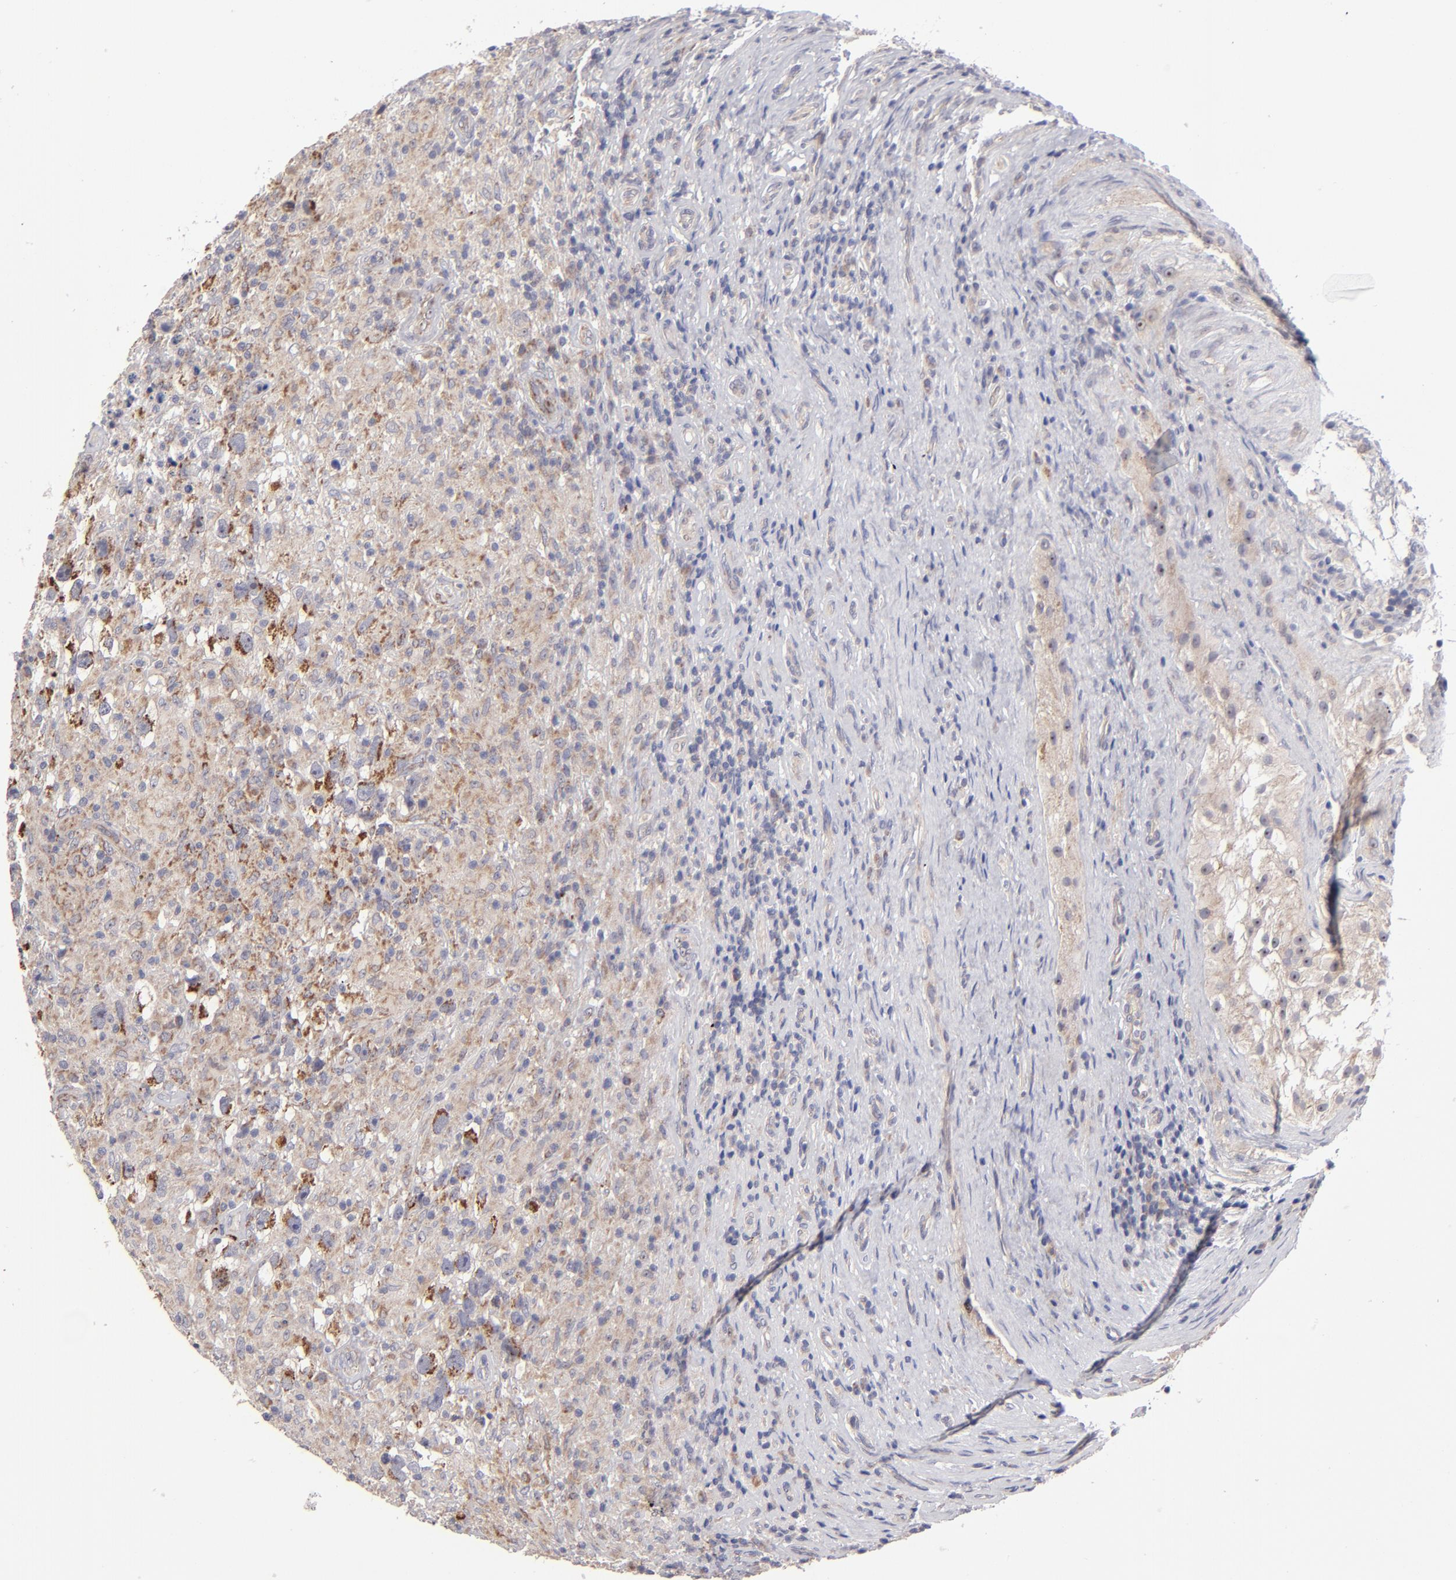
{"staining": {"intensity": "moderate", "quantity": ">75%", "location": "cytoplasmic/membranous"}, "tissue": "testis cancer", "cell_type": "Tumor cells", "image_type": "cancer", "snomed": [{"axis": "morphology", "description": "Seminoma, NOS"}, {"axis": "topography", "description": "Testis"}], "caption": "Tumor cells exhibit moderate cytoplasmic/membranous positivity in about >75% of cells in testis cancer.", "gene": "HCCS", "patient": {"sex": "male", "age": 34}}